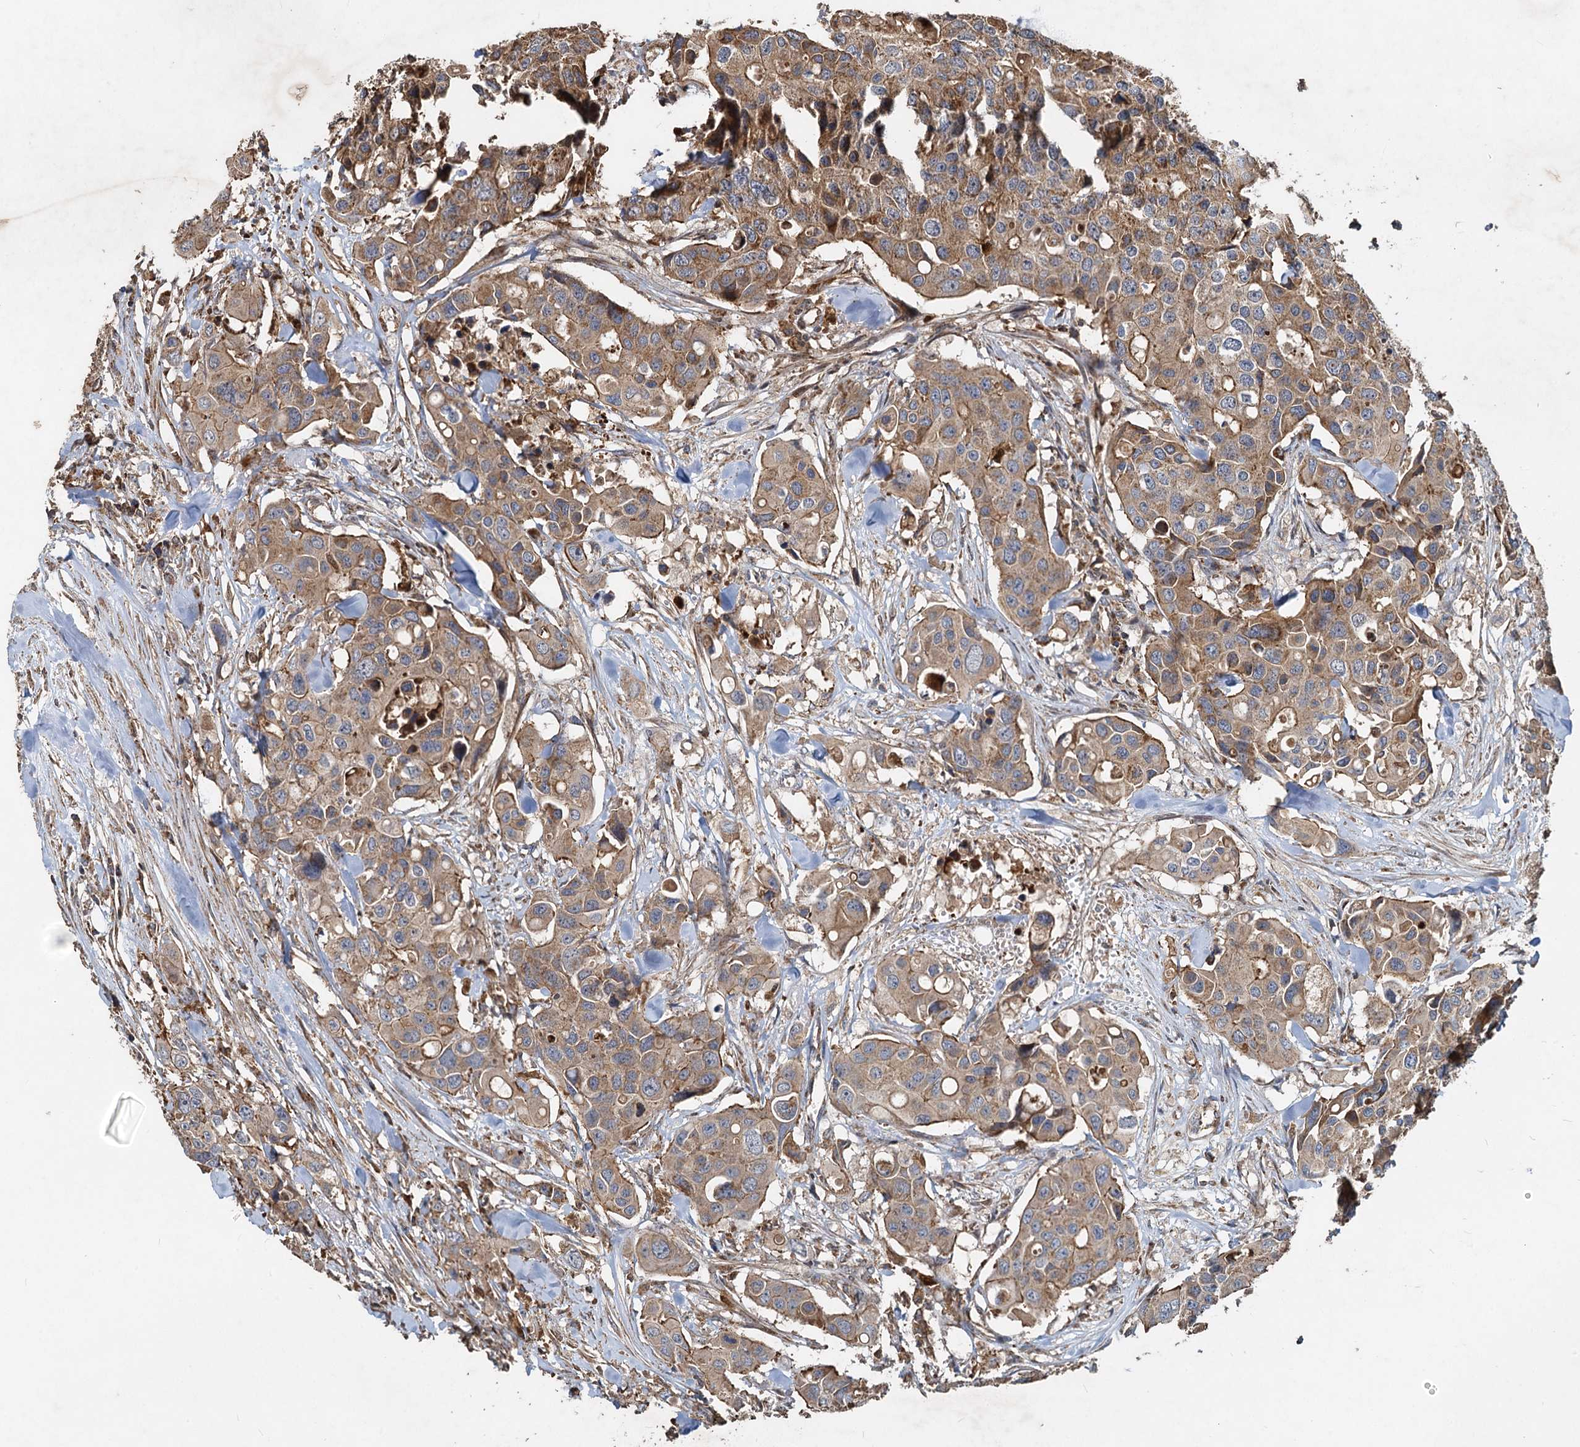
{"staining": {"intensity": "moderate", "quantity": ">75%", "location": "cytoplasmic/membranous"}, "tissue": "colorectal cancer", "cell_type": "Tumor cells", "image_type": "cancer", "snomed": [{"axis": "morphology", "description": "Adenocarcinoma, NOS"}, {"axis": "topography", "description": "Colon"}], "caption": "Colorectal cancer stained with DAB IHC displays medium levels of moderate cytoplasmic/membranous staining in approximately >75% of tumor cells.", "gene": "SDS", "patient": {"sex": "male", "age": 77}}